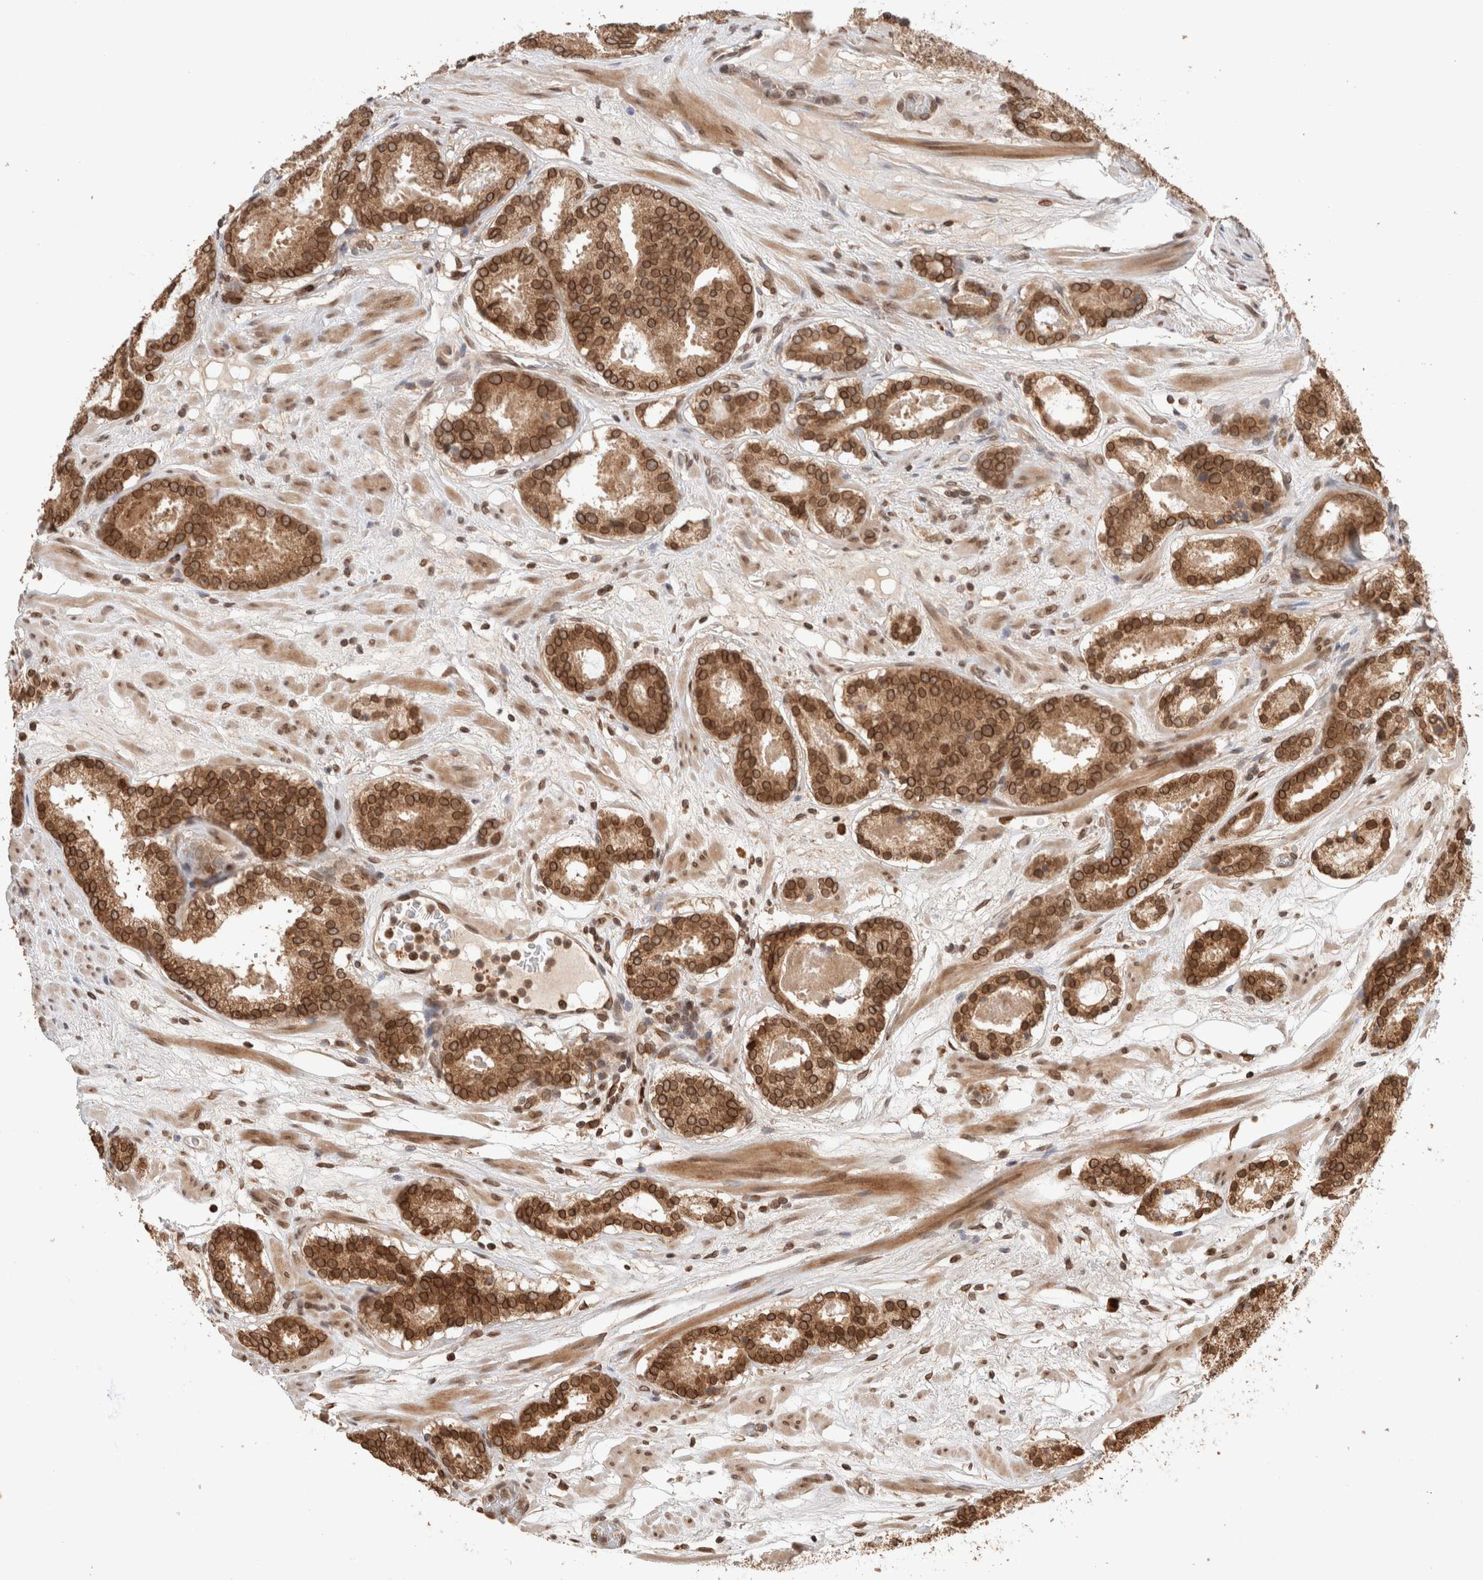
{"staining": {"intensity": "strong", "quantity": ">75%", "location": "cytoplasmic/membranous,nuclear"}, "tissue": "prostate cancer", "cell_type": "Tumor cells", "image_type": "cancer", "snomed": [{"axis": "morphology", "description": "Adenocarcinoma, Low grade"}, {"axis": "topography", "description": "Prostate"}], "caption": "This histopathology image reveals immunohistochemistry (IHC) staining of prostate adenocarcinoma (low-grade), with high strong cytoplasmic/membranous and nuclear positivity in about >75% of tumor cells.", "gene": "TPR", "patient": {"sex": "male", "age": 69}}